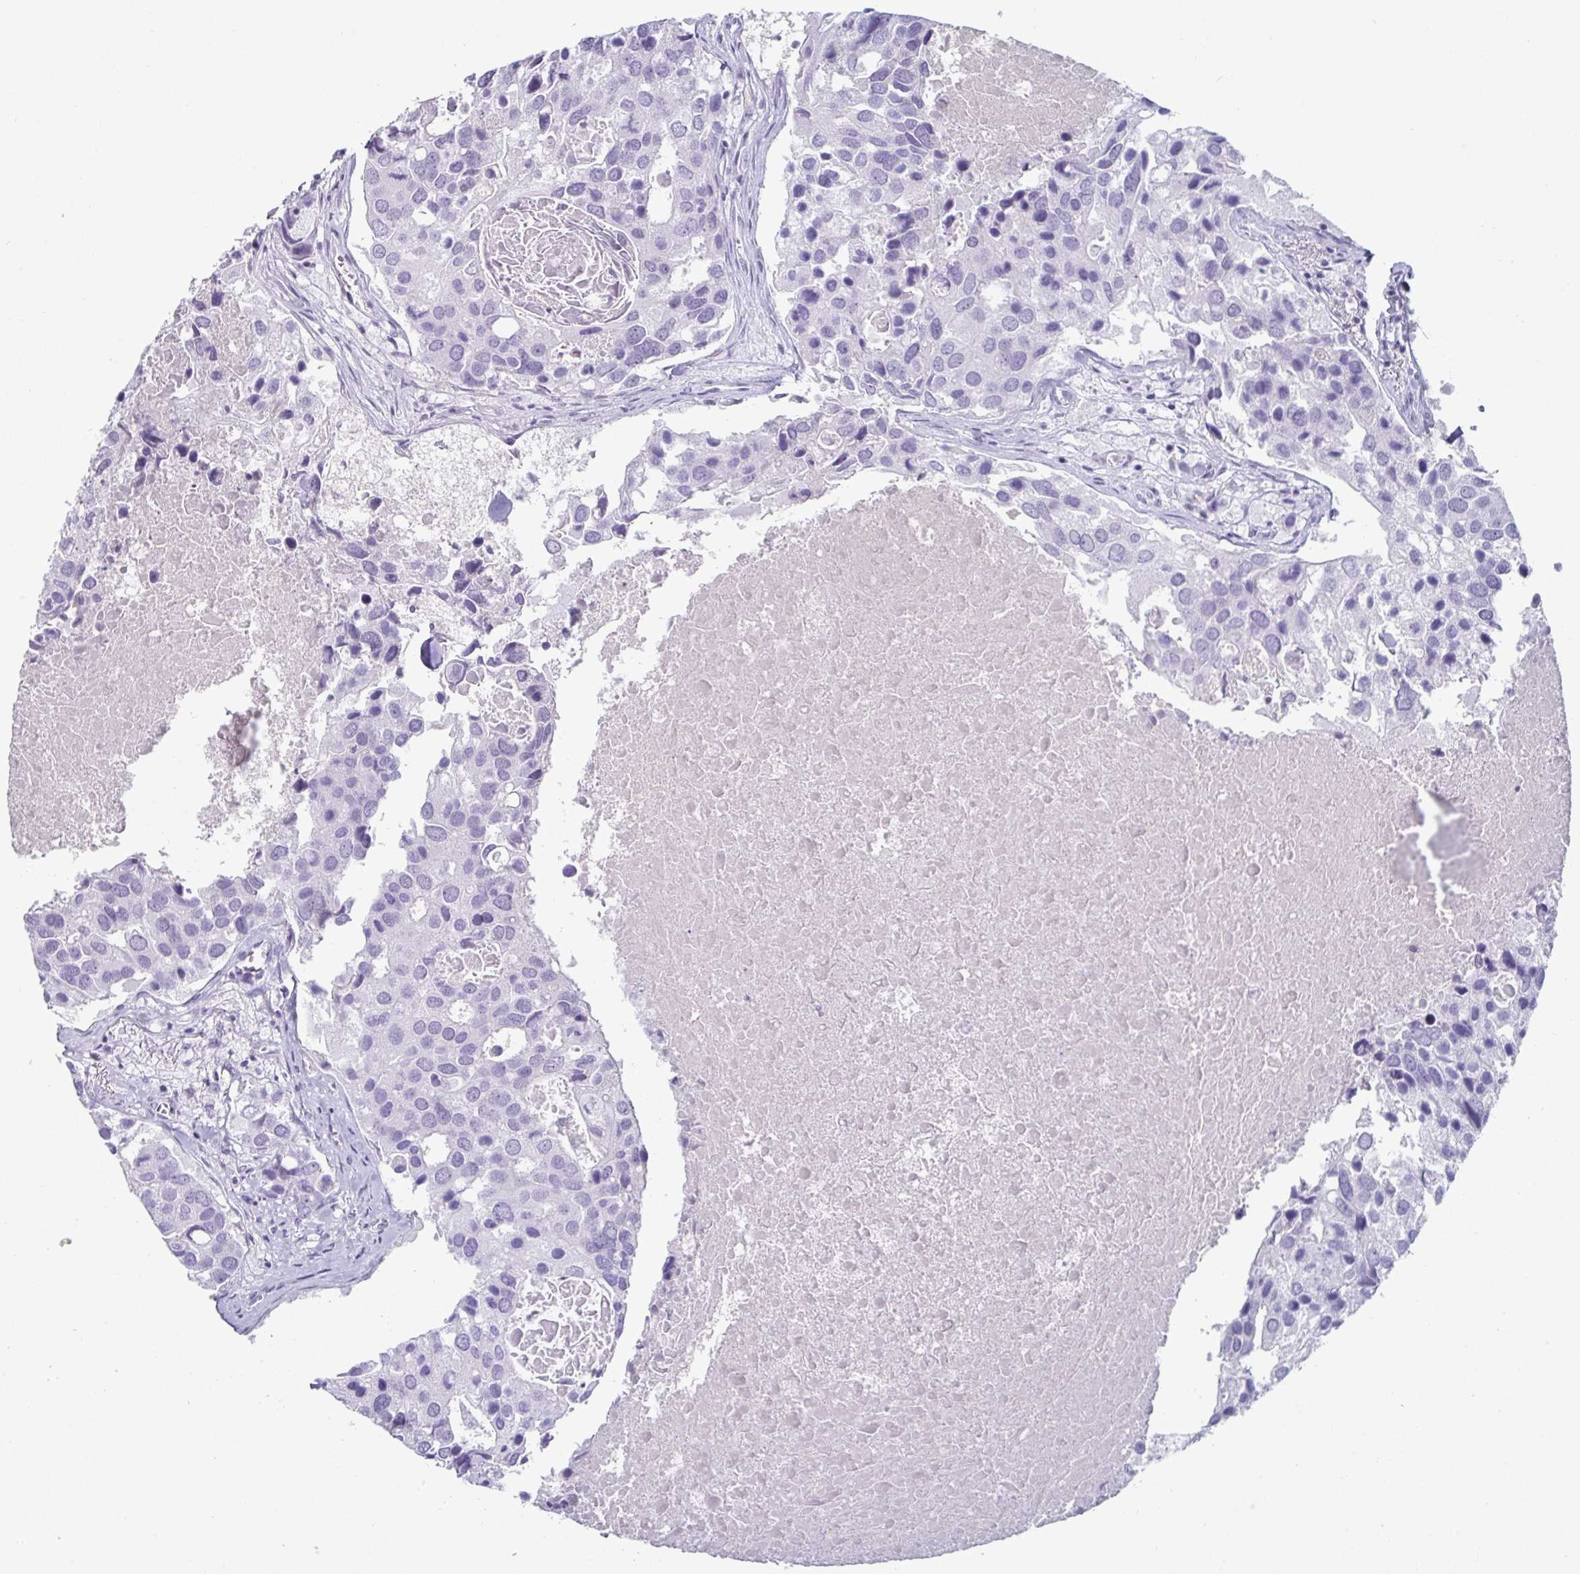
{"staining": {"intensity": "negative", "quantity": "none", "location": "none"}, "tissue": "breast cancer", "cell_type": "Tumor cells", "image_type": "cancer", "snomed": [{"axis": "morphology", "description": "Duct carcinoma"}, {"axis": "topography", "description": "Breast"}], "caption": "An IHC histopathology image of breast infiltrating ductal carcinoma is shown. There is no staining in tumor cells of breast infiltrating ductal carcinoma. Brightfield microscopy of immunohistochemistry (IHC) stained with DAB (3,3'-diaminobenzidine) (brown) and hematoxylin (blue), captured at high magnification.", "gene": "VSIG10L", "patient": {"sex": "female", "age": 83}}